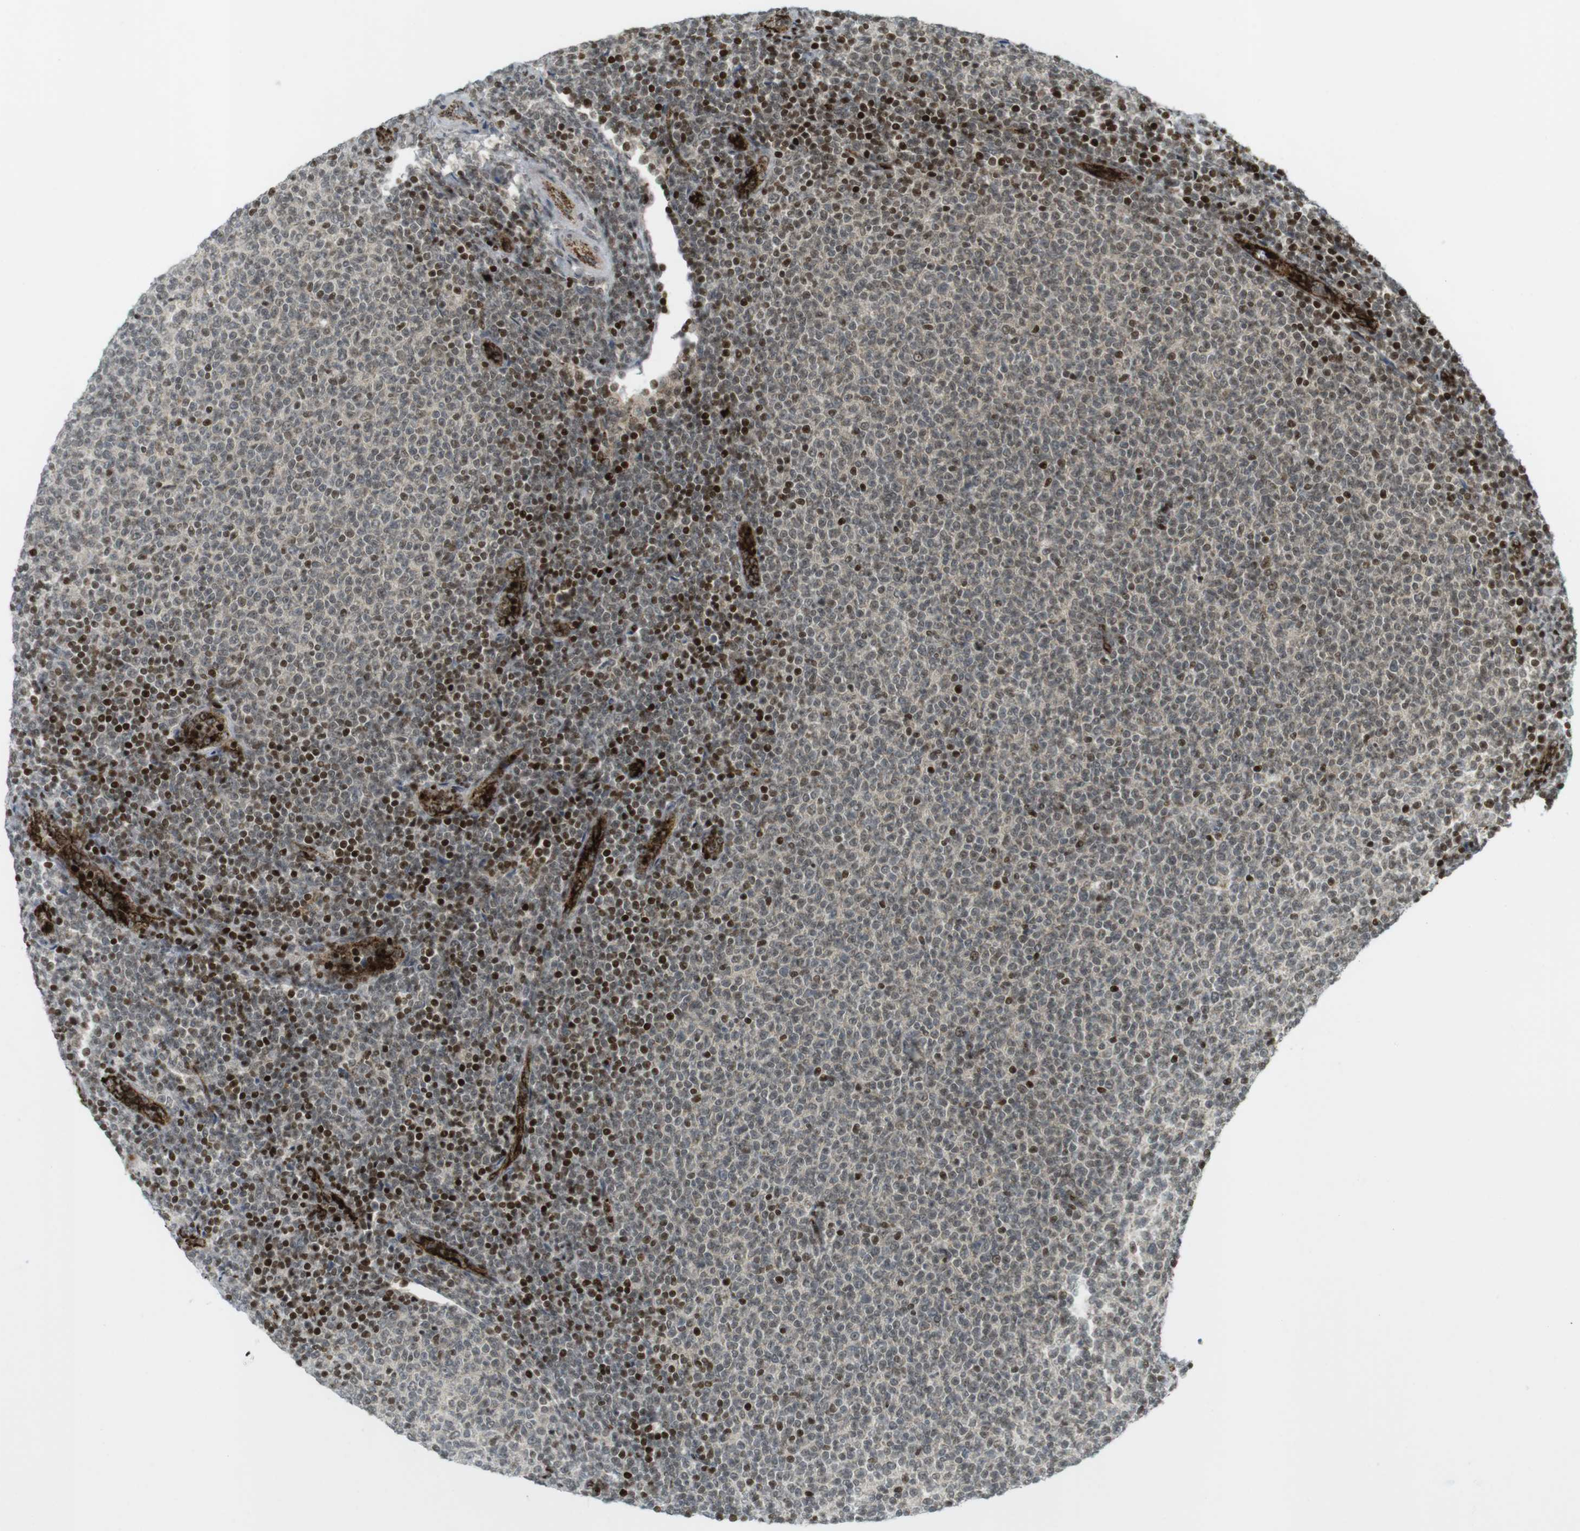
{"staining": {"intensity": "weak", "quantity": ">75%", "location": "cytoplasmic/membranous,nuclear"}, "tissue": "lymphoma", "cell_type": "Tumor cells", "image_type": "cancer", "snomed": [{"axis": "morphology", "description": "Malignant lymphoma, non-Hodgkin's type, Low grade"}, {"axis": "topography", "description": "Lymph node"}], "caption": "An immunohistochemistry micrograph of tumor tissue is shown. Protein staining in brown labels weak cytoplasmic/membranous and nuclear positivity in lymphoma within tumor cells.", "gene": "PPP1R13B", "patient": {"sex": "male", "age": 66}}